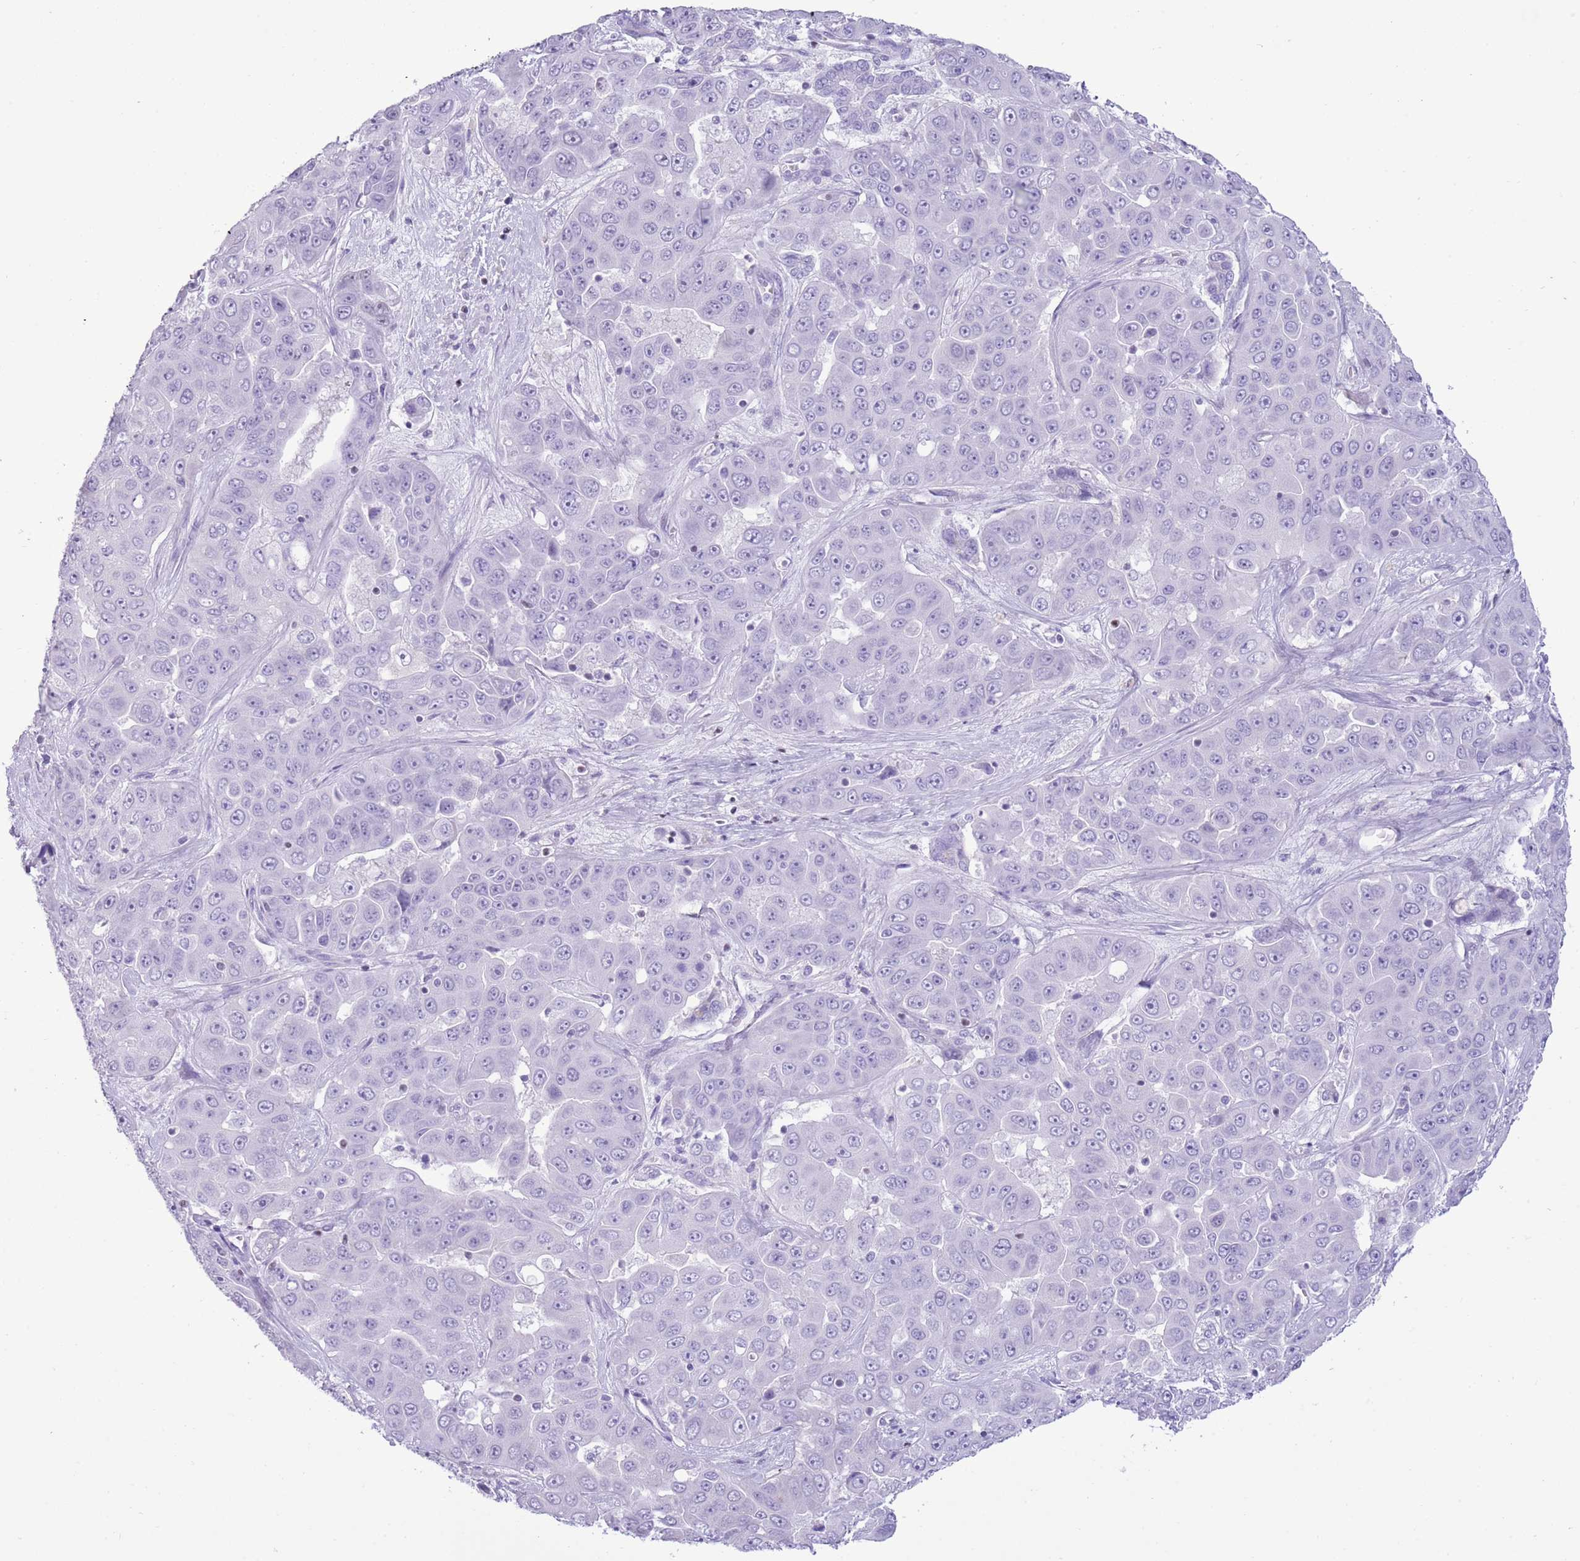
{"staining": {"intensity": "negative", "quantity": "none", "location": "none"}, "tissue": "liver cancer", "cell_type": "Tumor cells", "image_type": "cancer", "snomed": [{"axis": "morphology", "description": "Cholangiocarcinoma"}, {"axis": "topography", "description": "Liver"}], "caption": "Immunohistochemistry image of neoplastic tissue: human liver cholangiocarcinoma stained with DAB (3,3'-diaminobenzidine) reveals no significant protein positivity in tumor cells.", "gene": "BCL11B", "patient": {"sex": "female", "age": 52}}